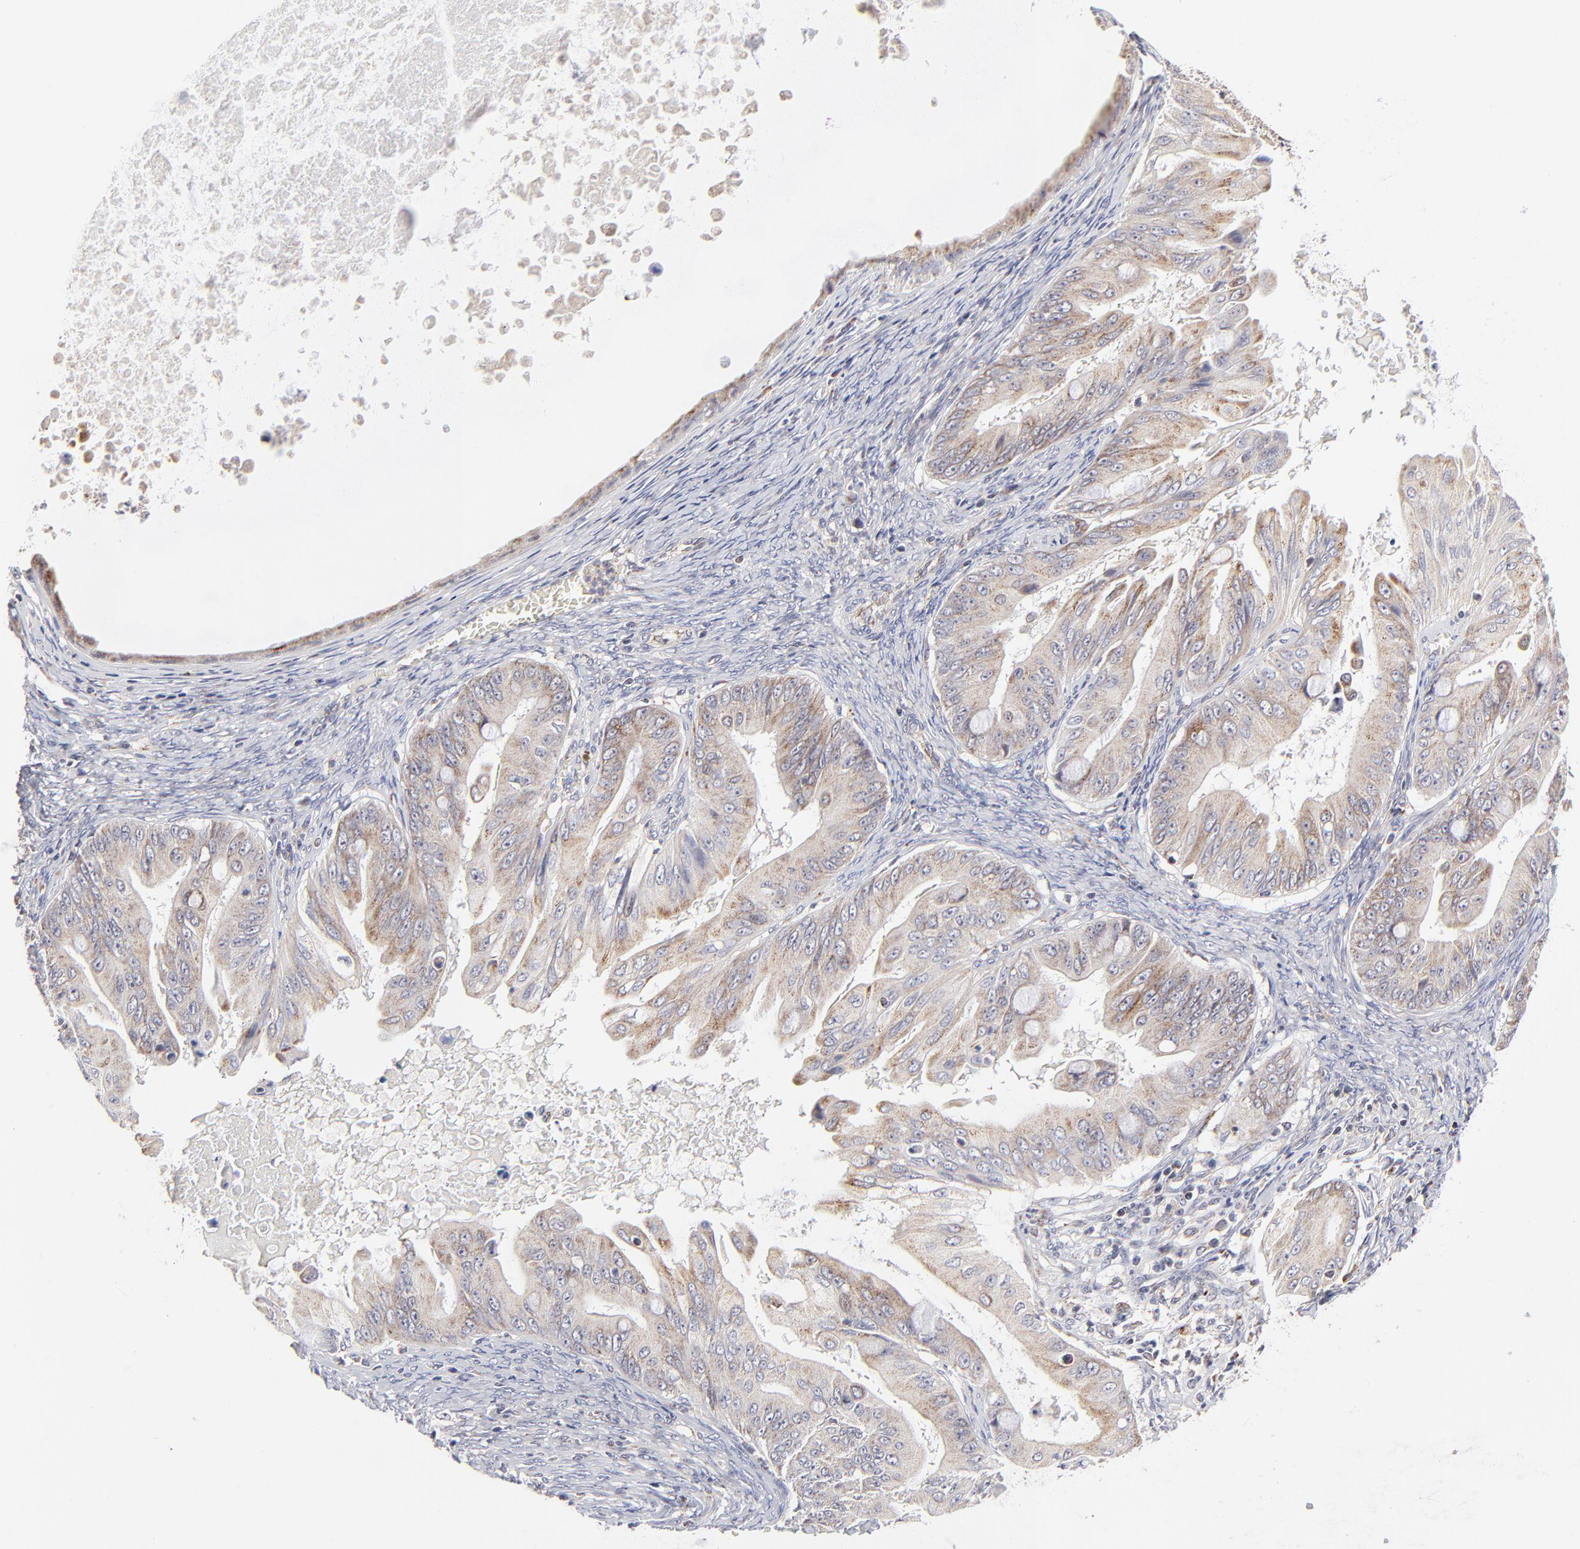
{"staining": {"intensity": "weak", "quantity": ">75%", "location": "cytoplasmic/membranous"}, "tissue": "ovarian cancer", "cell_type": "Tumor cells", "image_type": "cancer", "snomed": [{"axis": "morphology", "description": "Cystadenocarcinoma, mucinous, NOS"}, {"axis": "topography", "description": "Ovary"}], "caption": "Ovarian mucinous cystadenocarcinoma stained for a protein exhibits weak cytoplasmic/membranous positivity in tumor cells.", "gene": "MAP2K7", "patient": {"sex": "female", "age": 37}}